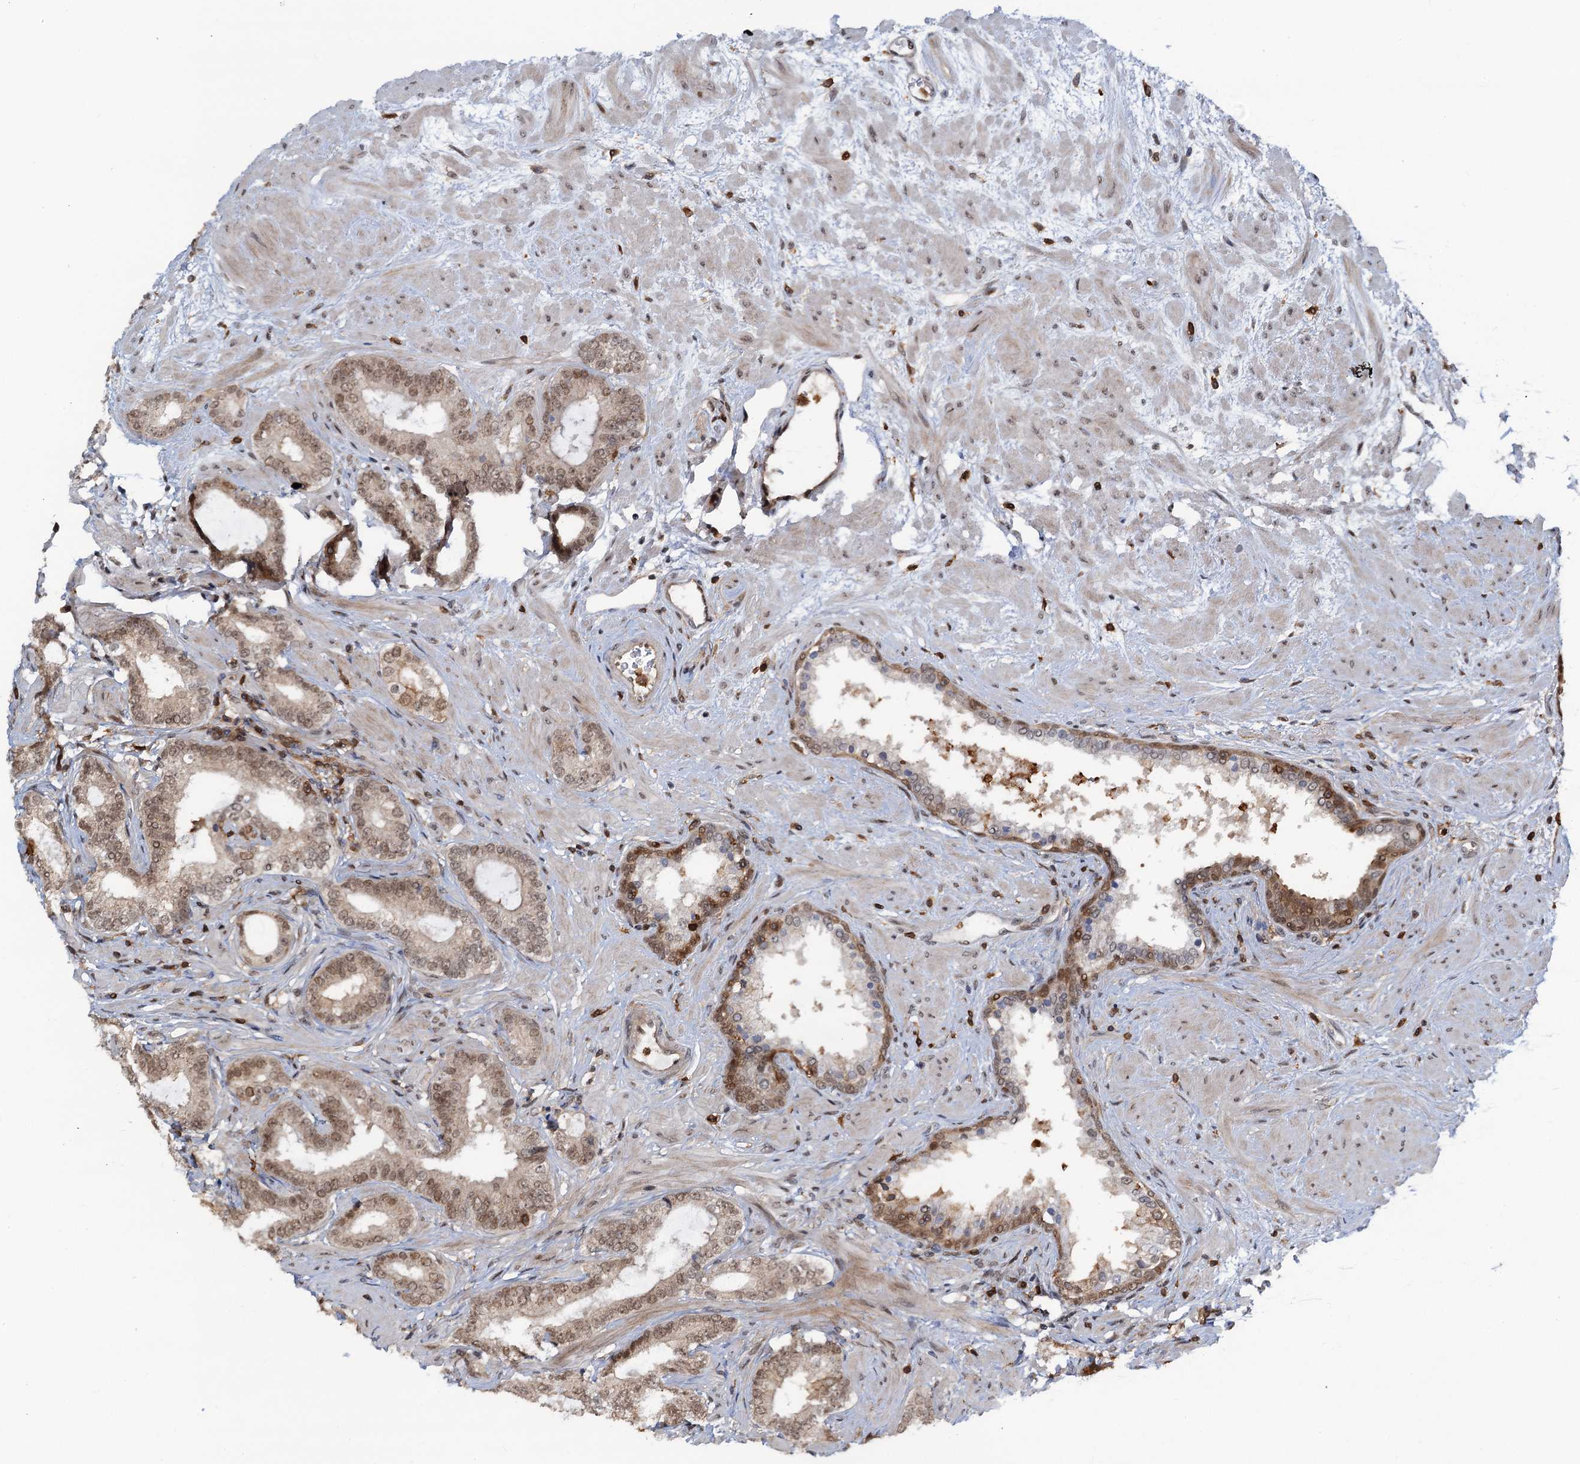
{"staining": {"intensity": "weak", "quantity": ">75%", "location": "nuclear"}, "tissue": "prostate cancer", "cell_type": "Tumor cells", "image_type": "cancer", "snomed": [{"axis": "morphology", "description": "Adenocarcinoma, High grade"}, {"axis": "topography", "description": "Prostate"}], "caption": "Immunohistochemistry (IHC) image of neoplastic tissue: prostate adenocarcinoma (high-grade) stained using immunohistochemistry (IHC) demonstrates low levels of weak protein expression localized specifically in the nuclear of tumor cells, appearing as a nuclear brown color.", "gene": "ZNF609", "patient": {"sex": "male", "age": 64}}